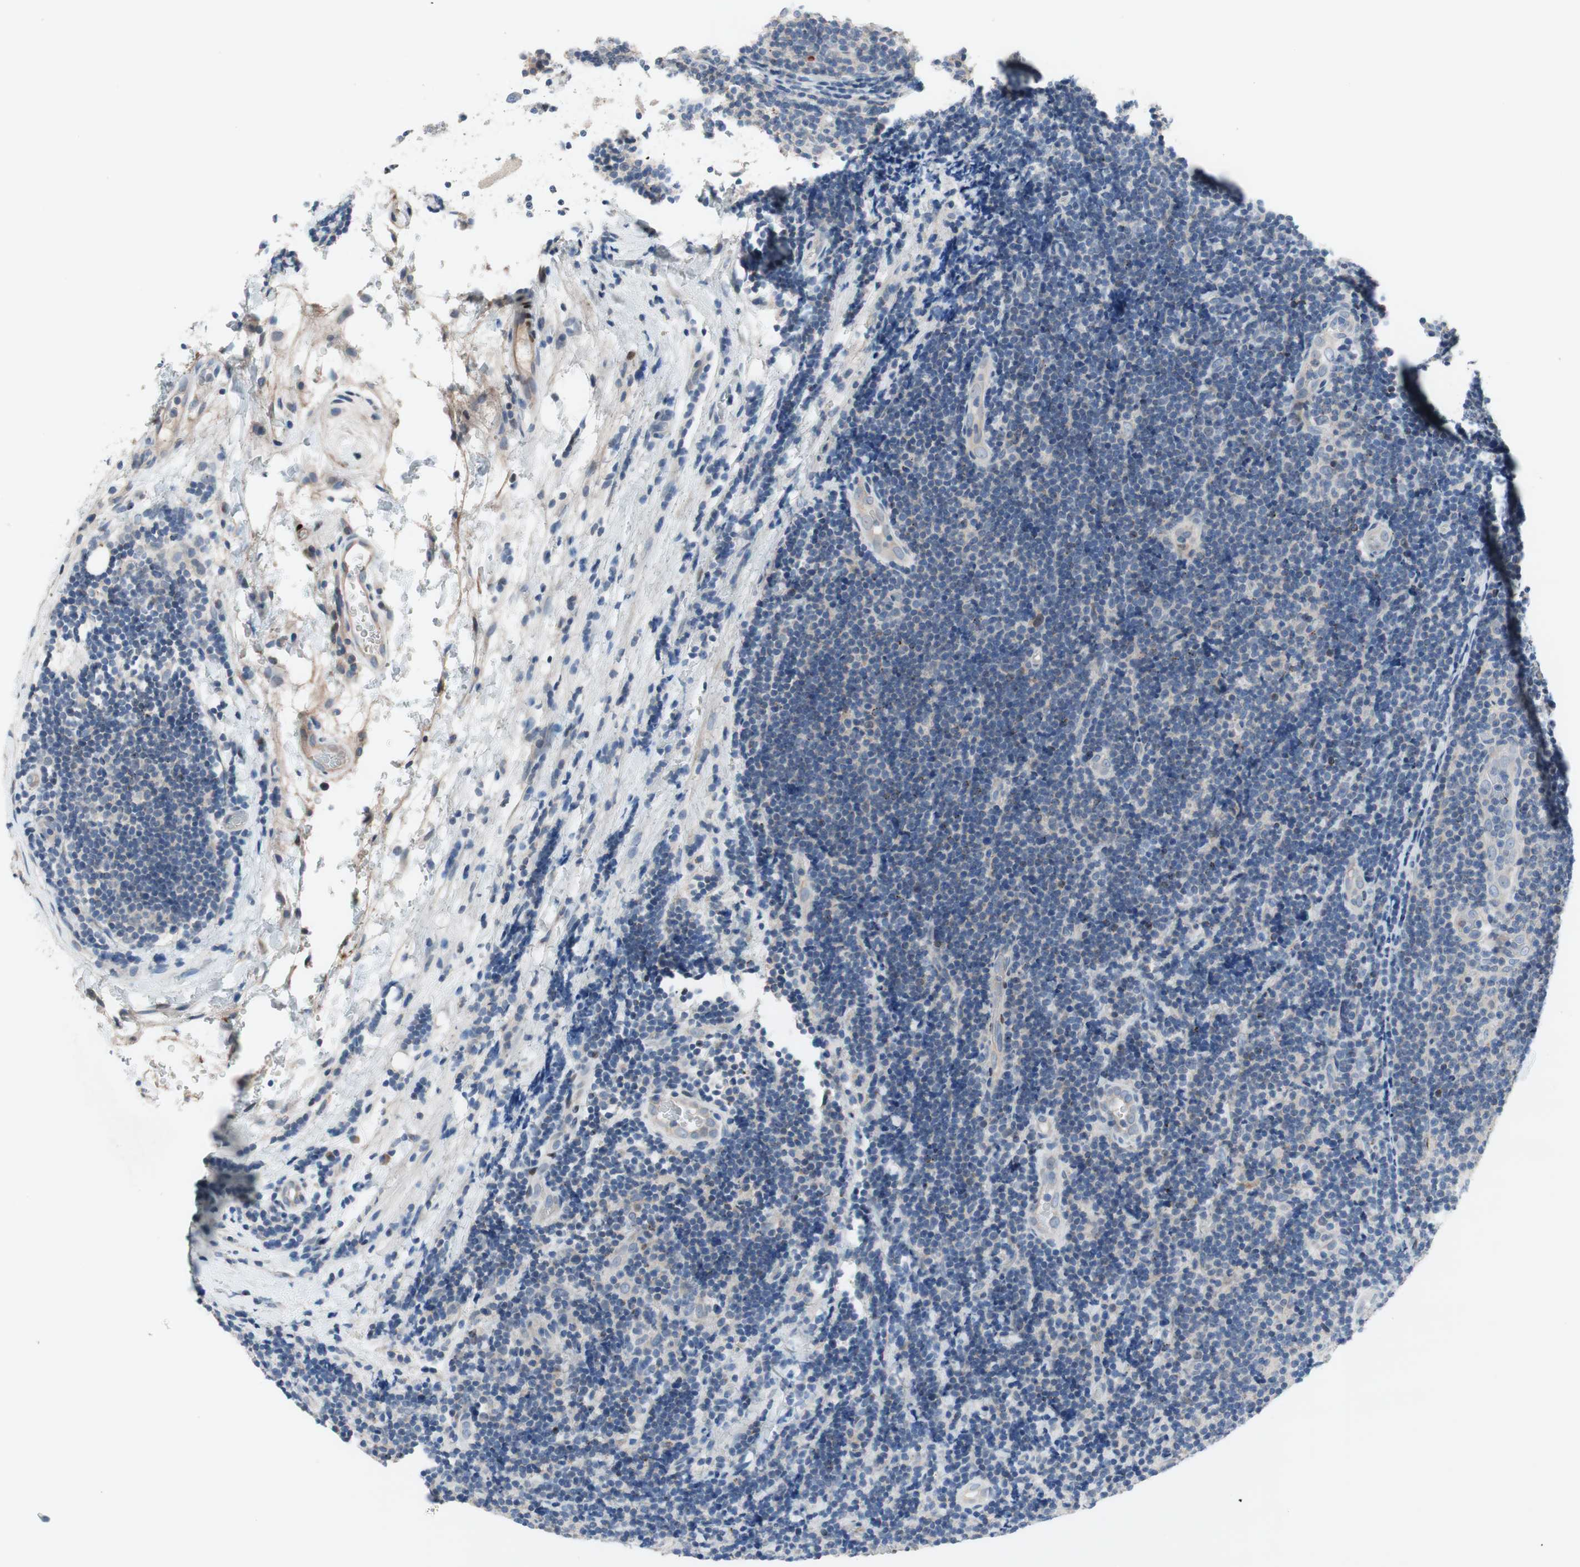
{"staining": {"intensity": "negative", "quantity": "none", "location": "none"}, "tissue": "lymphoma", "cell_type": "Tumor cells", "image_type": "cancer", "snomed": [{"axis": "morphology", "description": "Malignant lymphoma, non-Hodgkin's type, Low grade"}, {"axis": "topography", "description": "Lymph node"}], "caption": "Immunohistochemical staining of low-grade malignant lymphoma, non-Hodgkin's type exhibits no significant staining in tumor cells.", "gene": "MUTYH", "patient": {"sex": "male", "age": 83}}